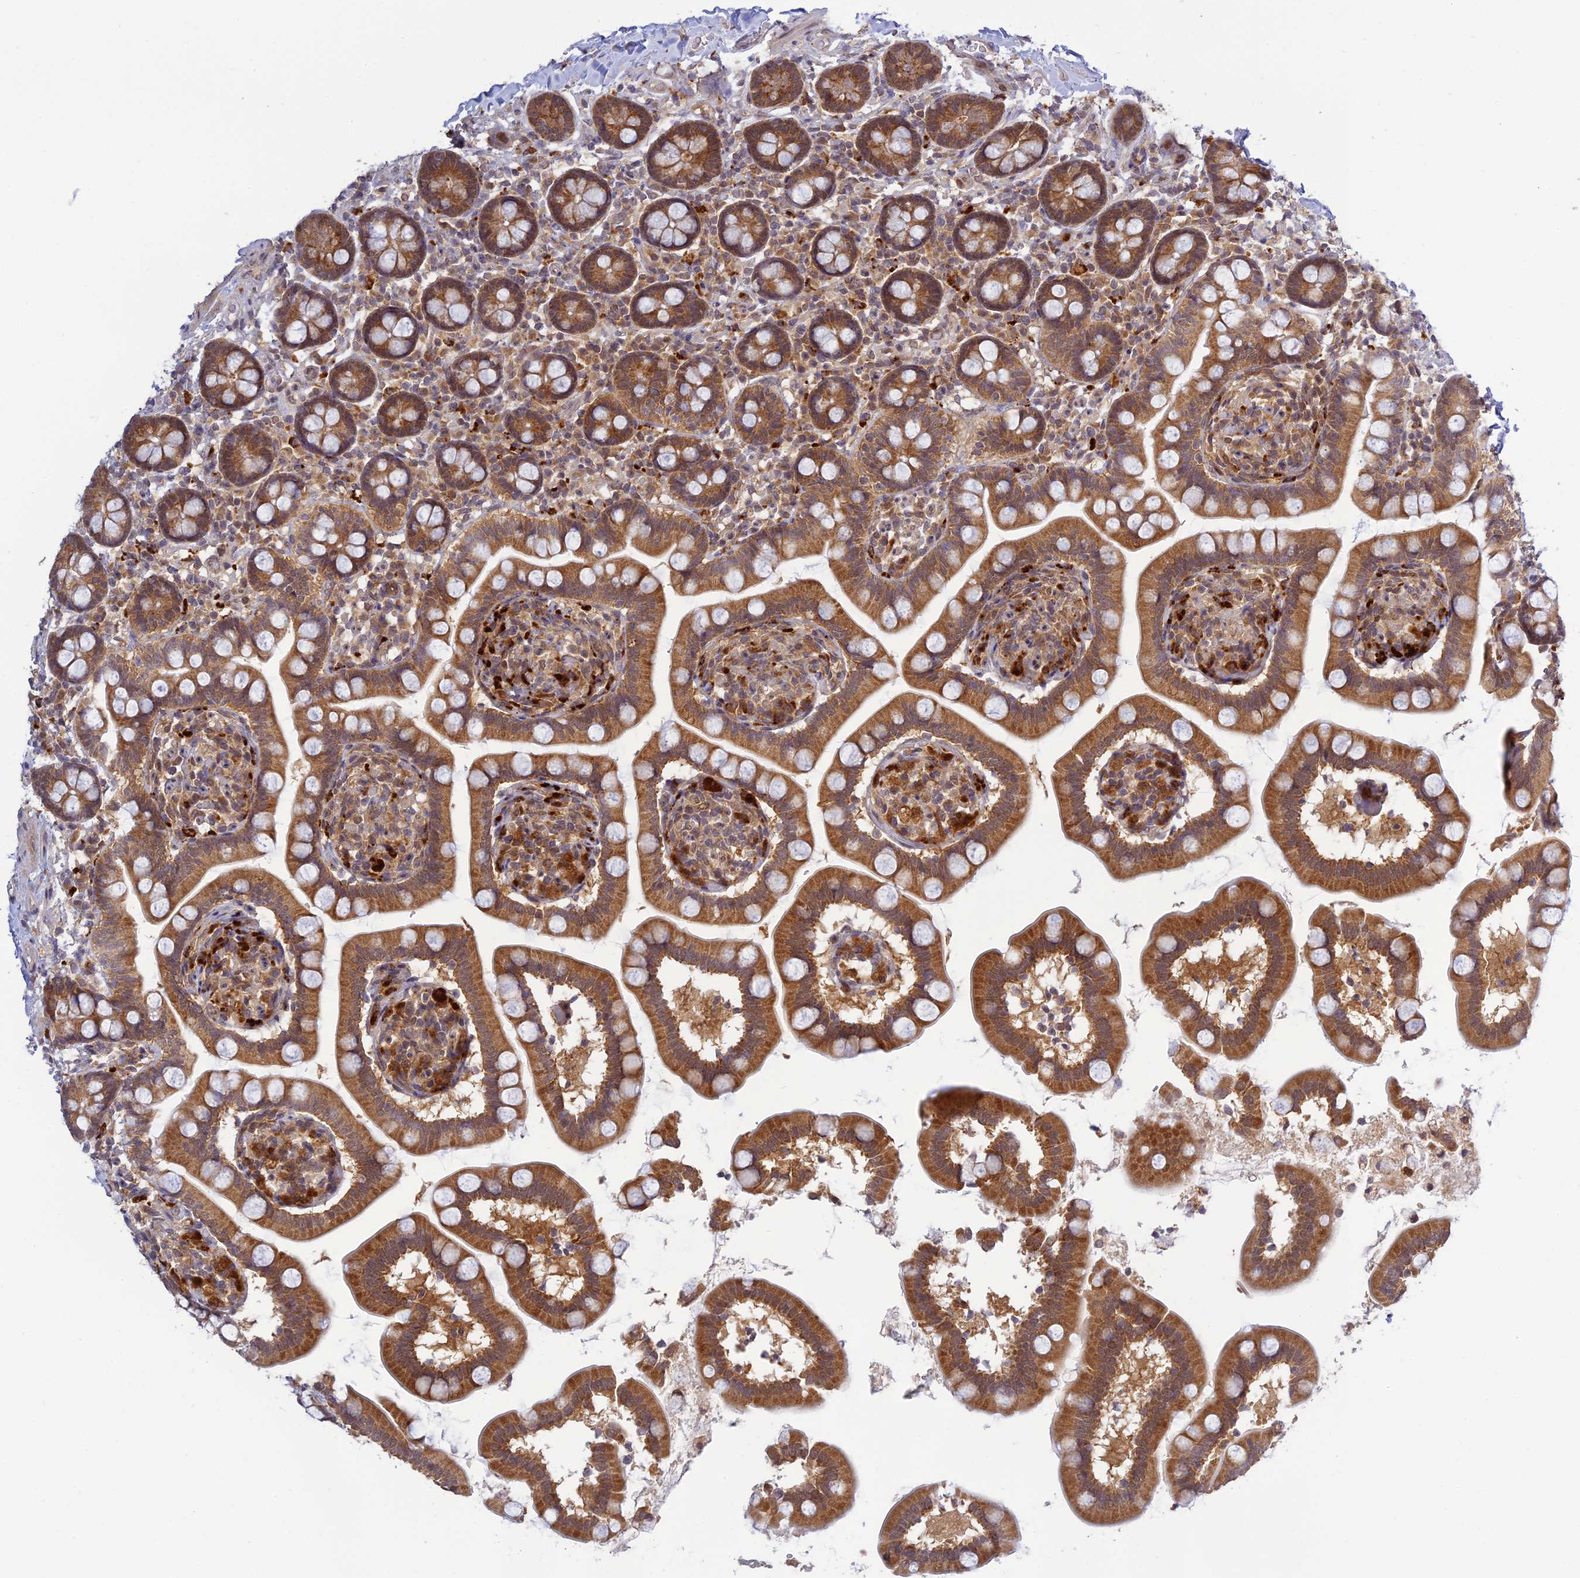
{"staining": {"intensity": "moderate", "quantity": ">75%", "location": "cytoplasmic/membranous"}, "tissue": "small intestine", "cell_type": "Glandular cells", "image_type": "normal", "snomed": [{"axis": "morphology", "description": "Normal tissue, NOS"}, {"axis": "topography", "description": "Small intestine"}], "caption": "This photomicrograph reveals immunohistochemistry staining of normal small intestine, with medium moderate cytoplasmic/membranous staining in about >75% of glandular cells.", "gene": "SKIC8", "patient": {"sex": "female", "age": 64}}